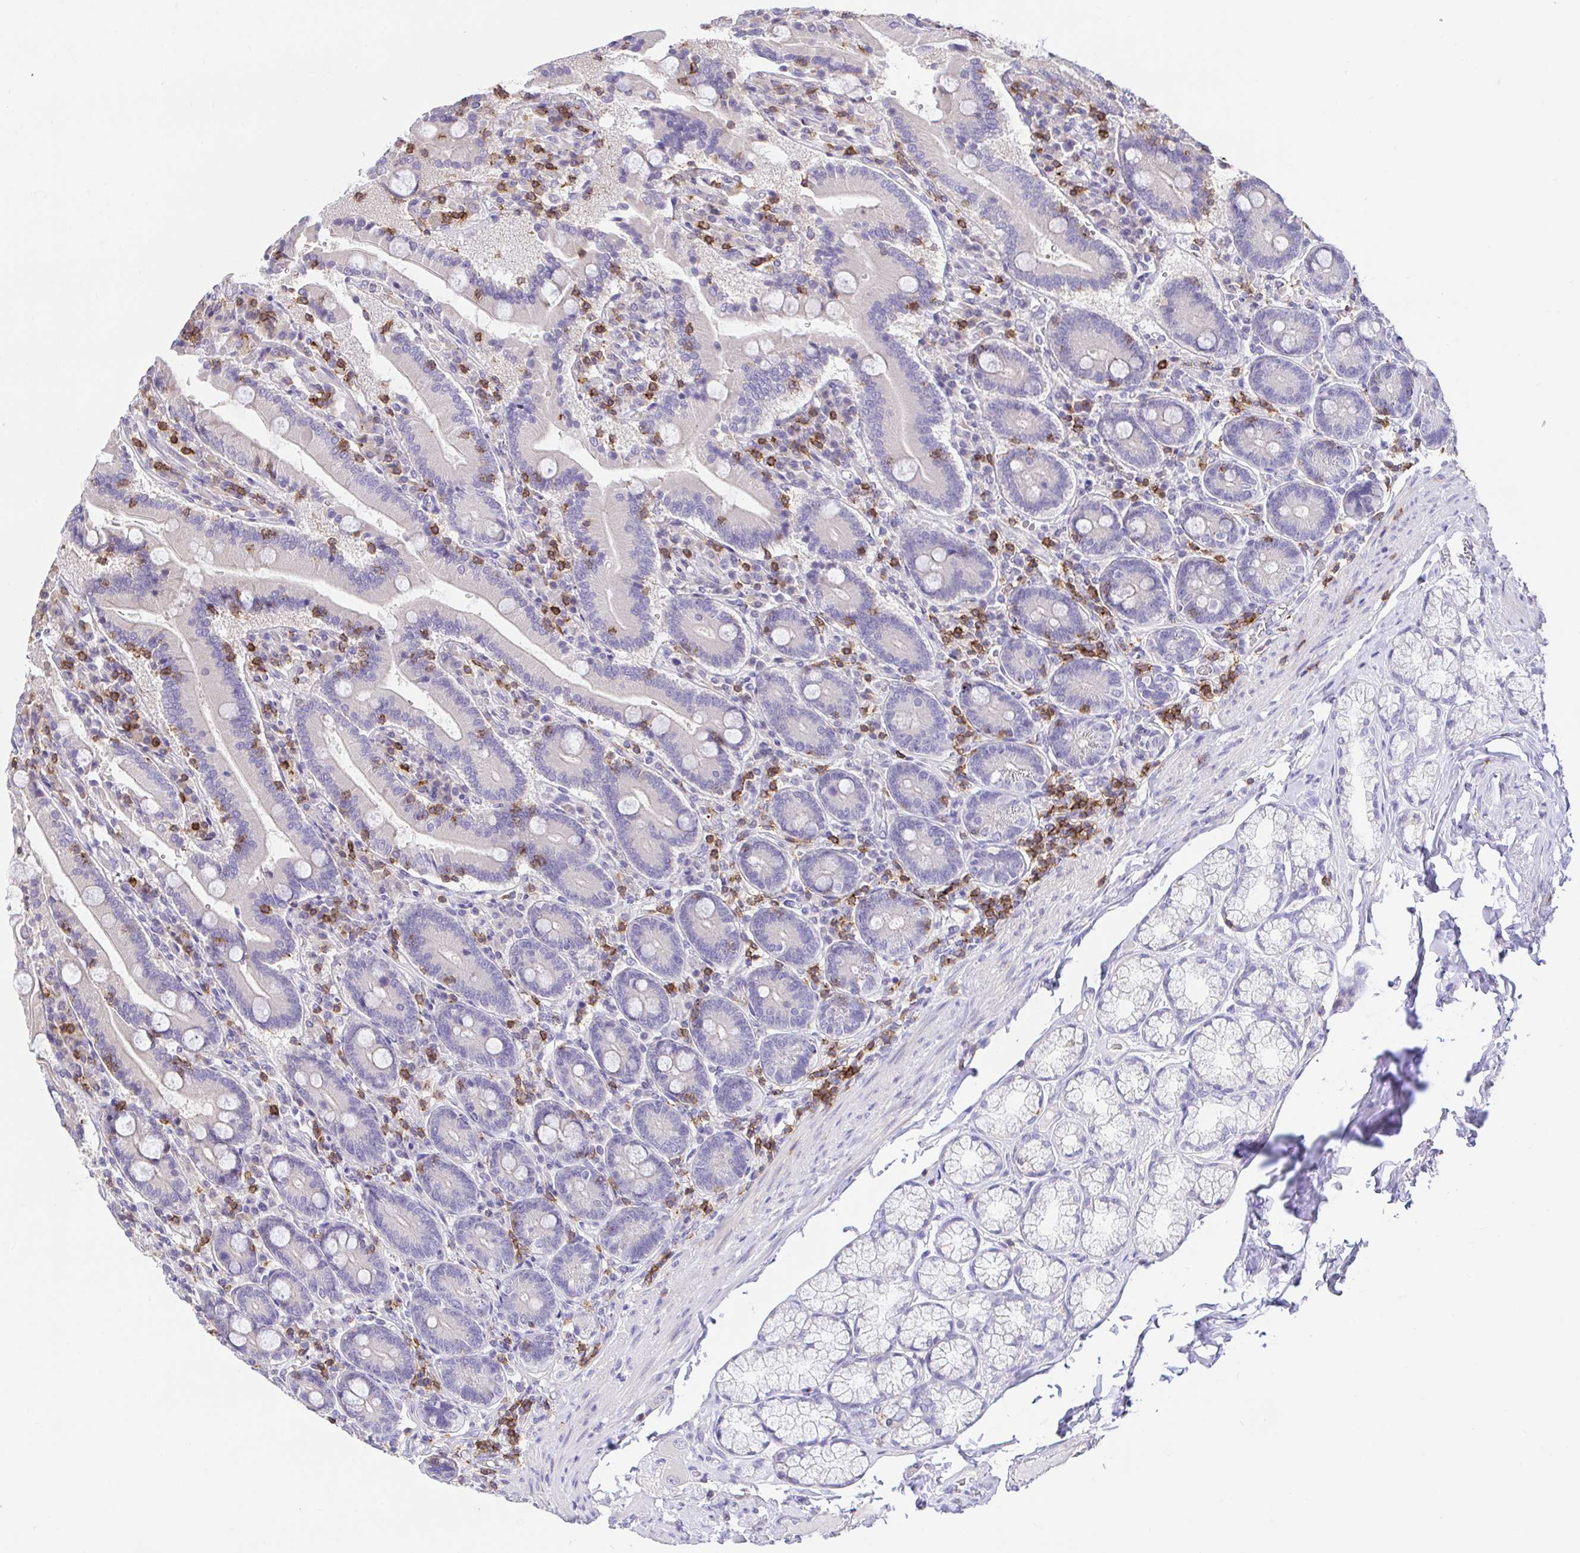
{"staining": {"intensity": "weak", "quantity": "<25%", "location": "cytoplasmic/membranous"}, "tissue": "duodenum", "cell_type": "Glandular cells", "image_type": "normal", "snomed": [{"axis": "morphology", "description": "Normal tissue, NOS"}, {"axis": "topography", "description": "Duodenum"}], "caption": "The immunohistochemistry micrograph has no significant expression in glandular cells of duodenum. (DAB (3,3'-diaminobenzidine) immunohistochemistry visualized using brightfield microscopy, high magnification).", "gene": "SKAP1", "patient": {"sex": "female", "age": 62}}